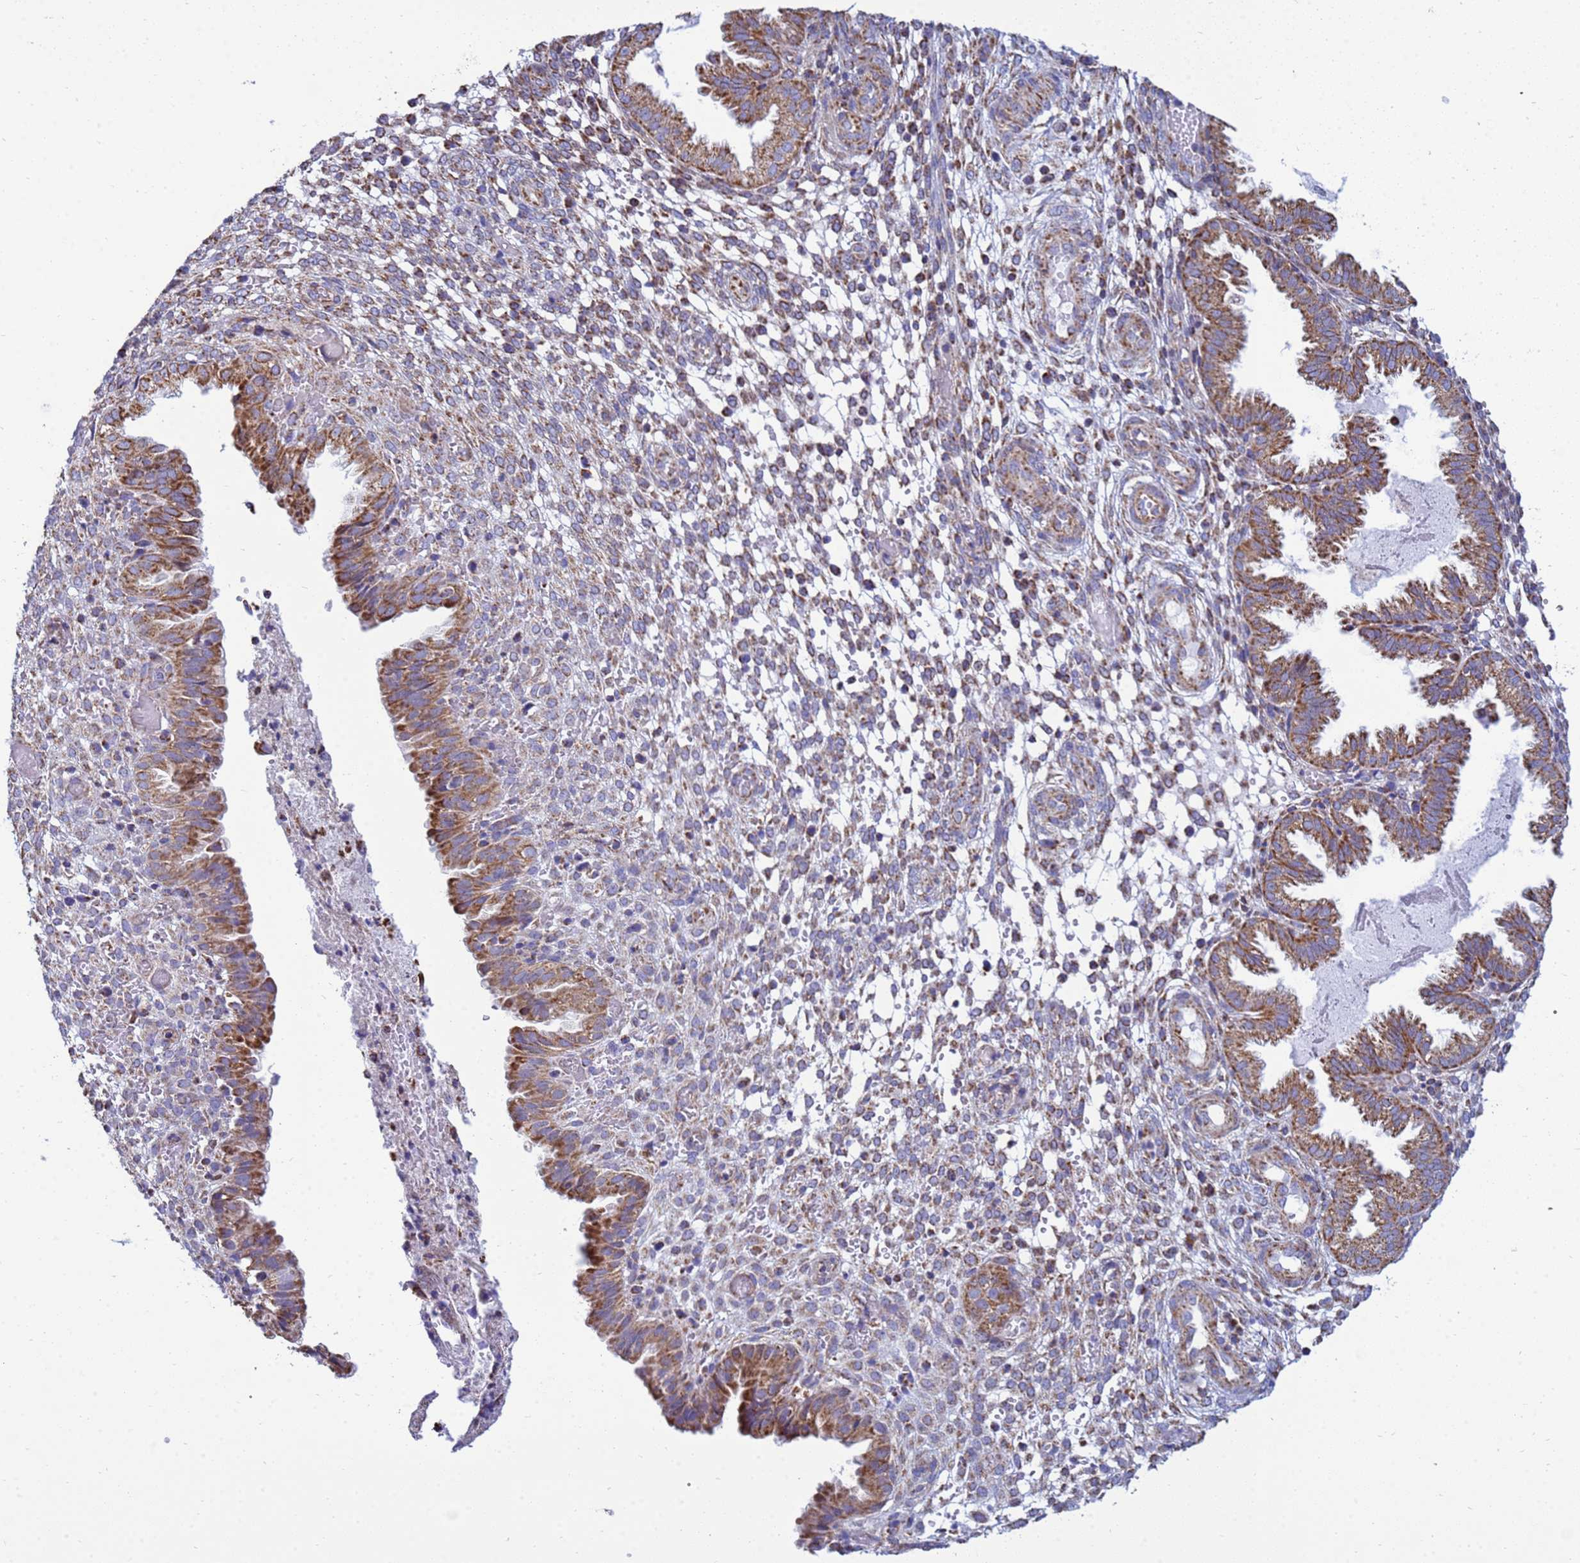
{"staining": {"intensity": "moderate", "quantity": "25%-75%", "location": "cytoplasmic/membranous"}, "tissue": "endometrium", "cell_type": "Cells in endometrial stroma", "image_type": "normal", "snomed": [{"axis": "morphology", "description": "Normal tissue, NOS"}, {"axis": "topography", "description": "Endometrium"}], "caption": "A medium amount of moderate cytoplasmic/membranous expression is present in about 25%-75% of cells in endometrial stroma in benign endometrium.", "gene": "COQ4", "patient": {"sex": "female", "age": 33}}